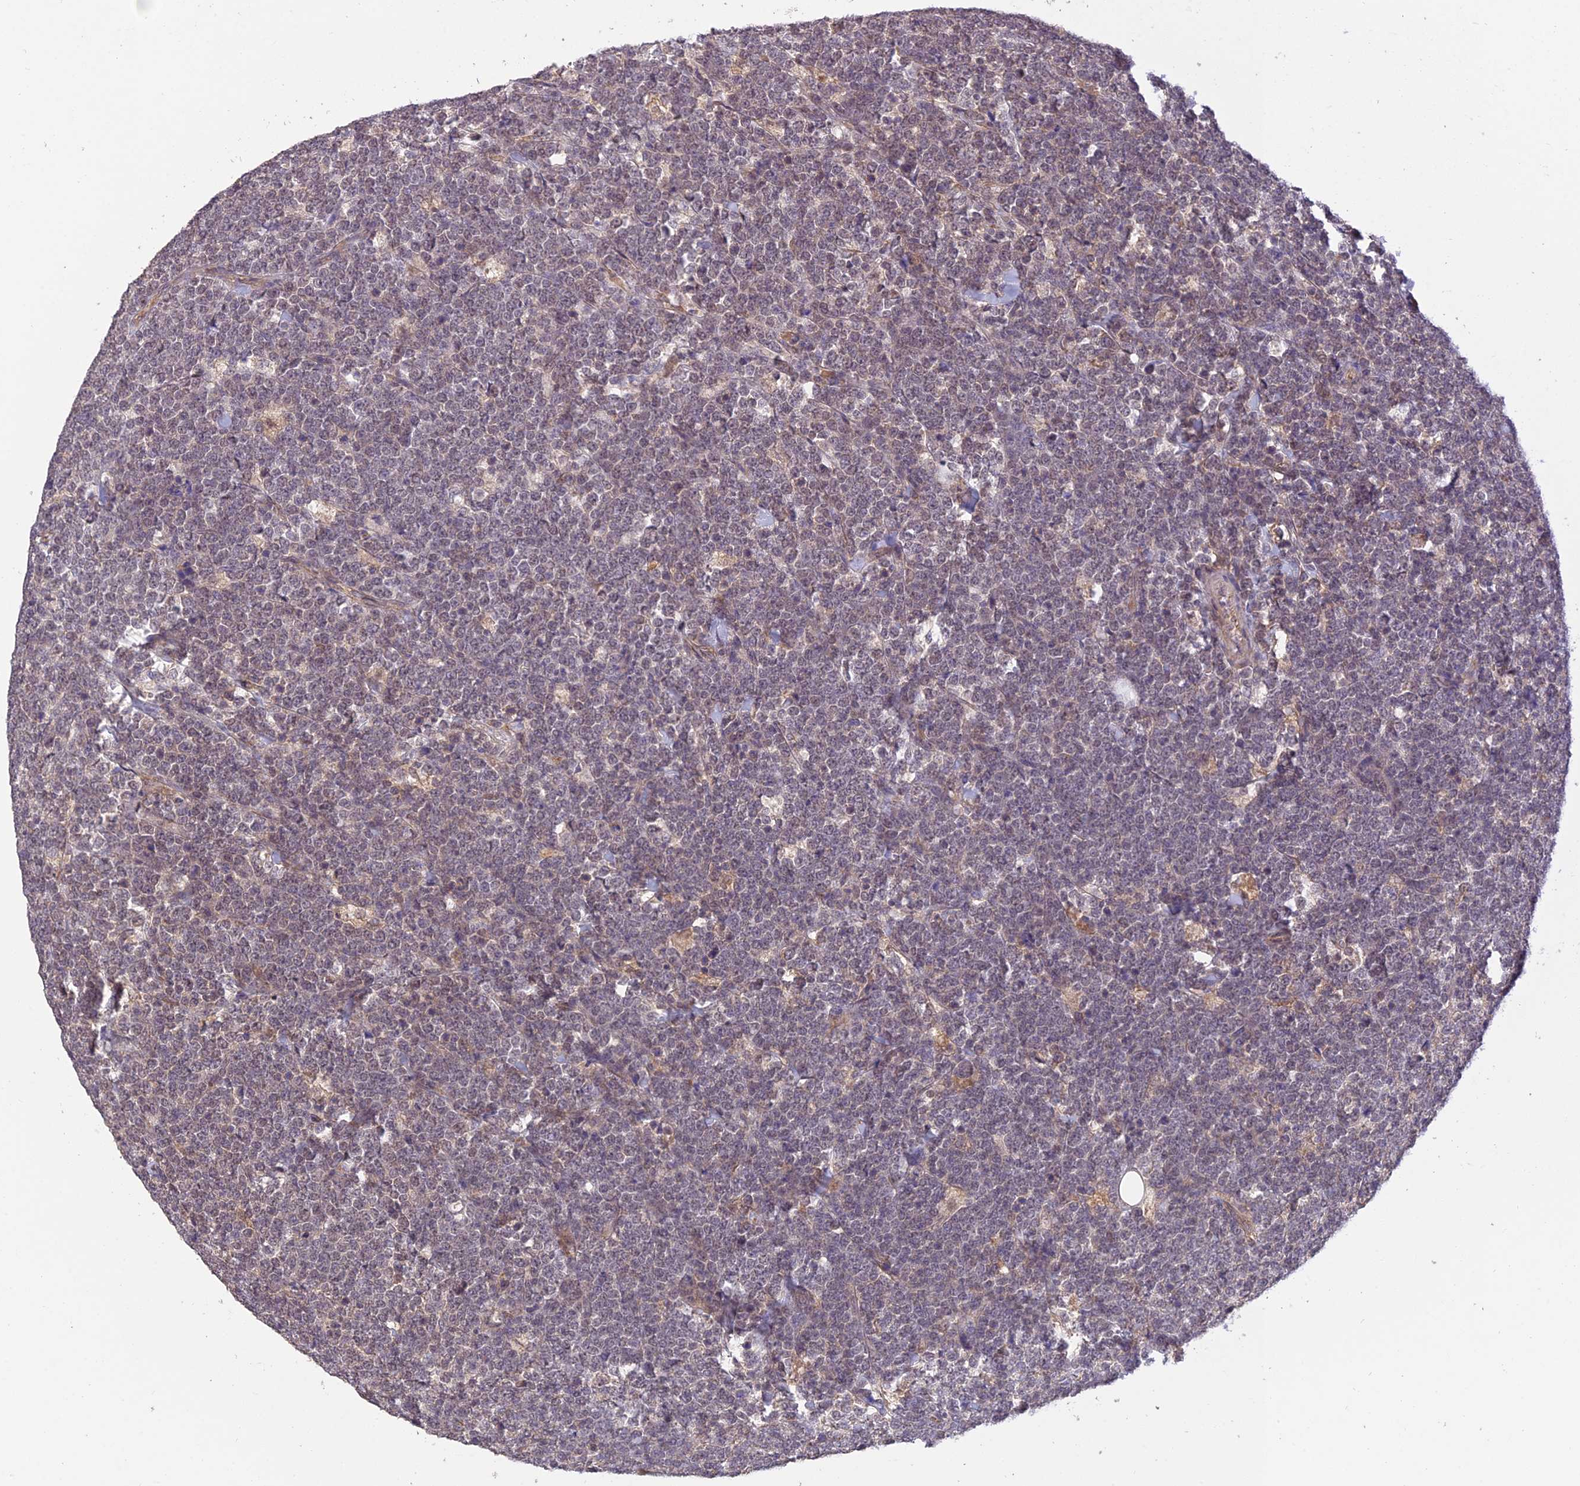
{"staining": {"intensity": "negative", "quantity": "none", "location": "none"}, "tissue": "lymphoma", "cell_type": "Tumor cells", "image_type": "cancer", "snomed": [{"axis": "morphology", "description": "Malignant lymphoma, non-Hodgkin's type, High grade"}, {"axis": "topography", "description": "Small intestine"}], "caption": "Protein analysis of lymphoma exhibits no significant positivity in tumor cells.", "gene": "PAGR1", "patient": {"sex": "male", "age": 8}}